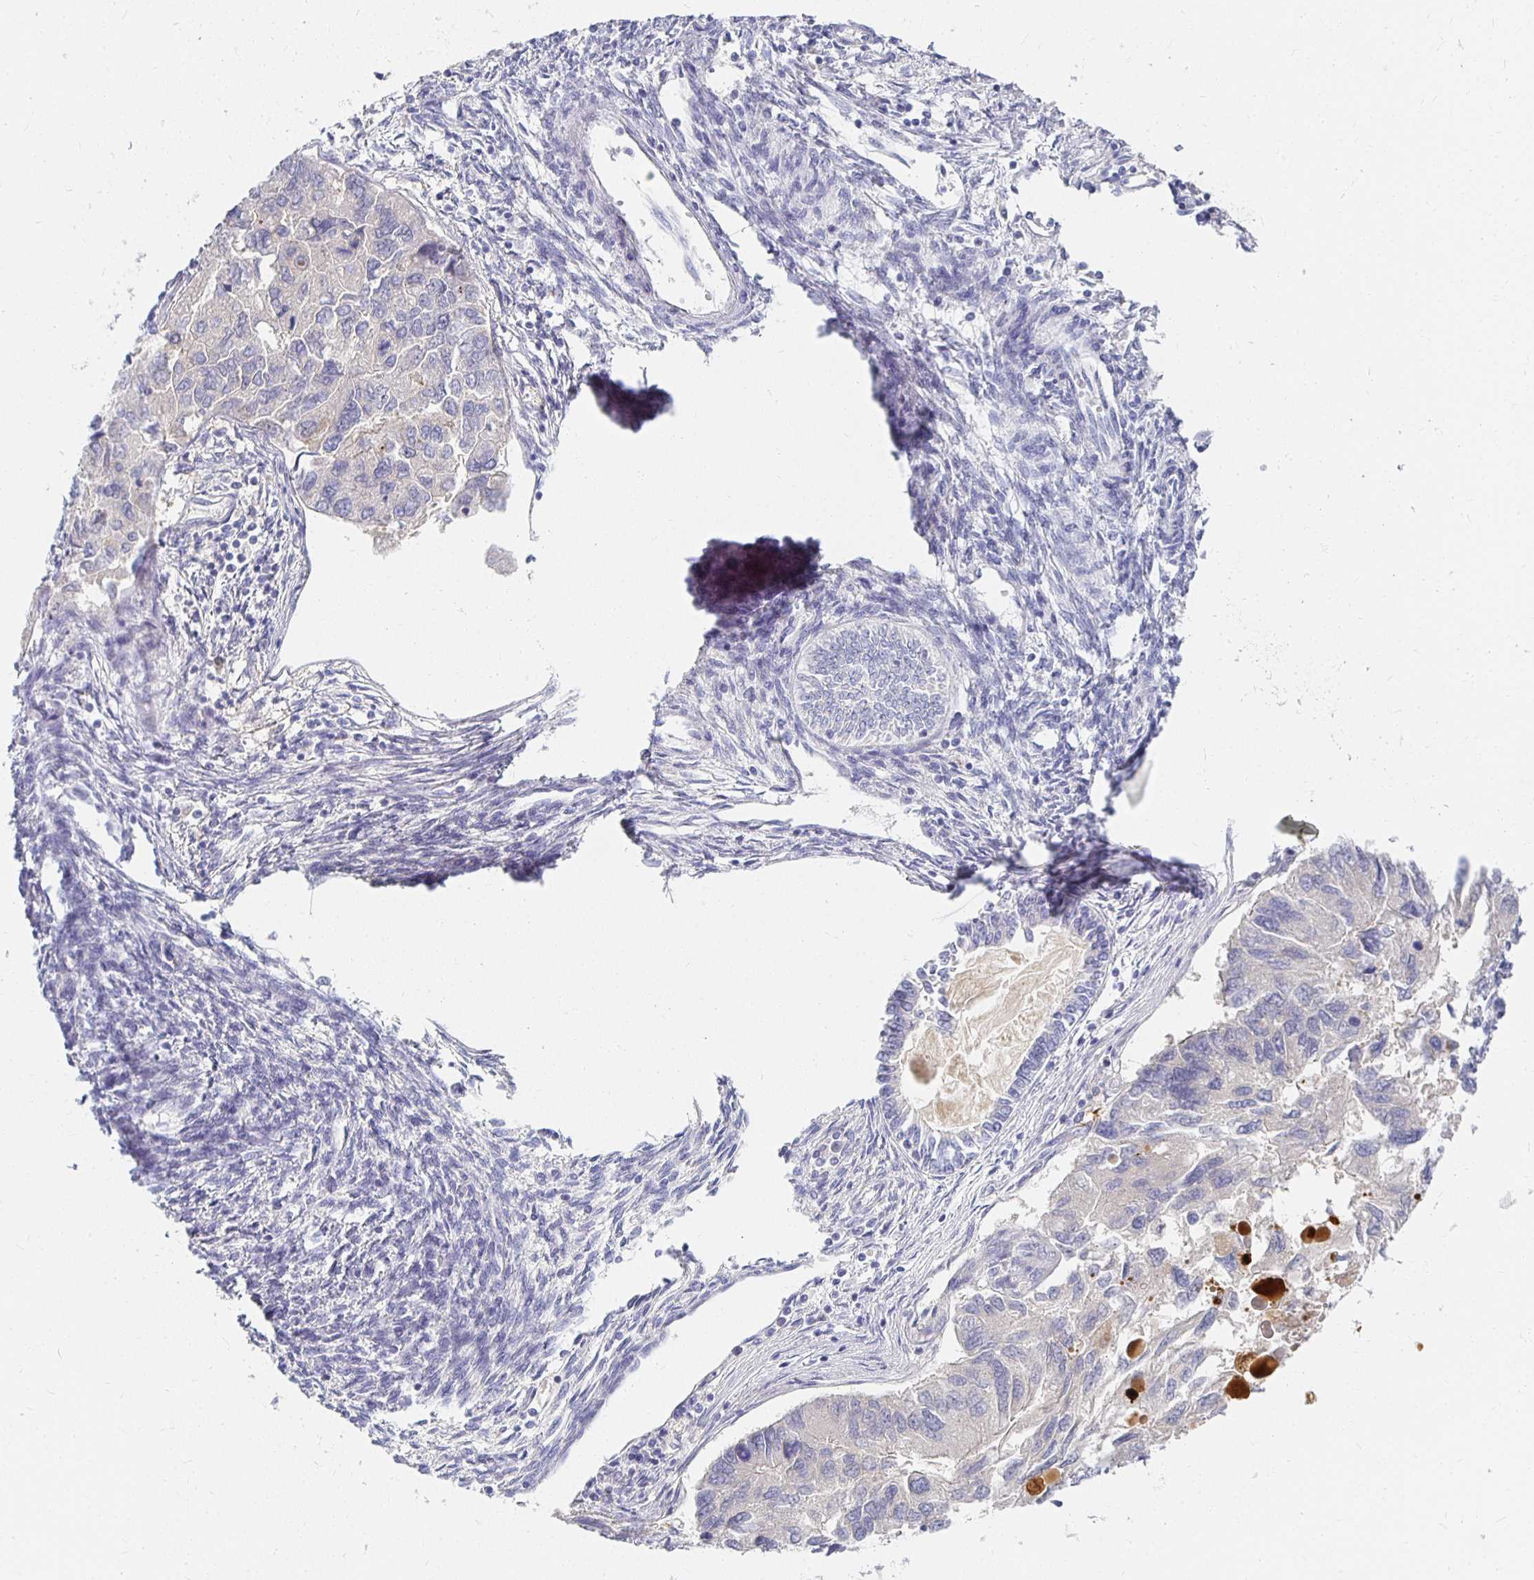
{"staining": {"intensity": "negative", "quantity": "none", "location": "none"}, "tissue": "endometrial cancer", "cell_type": "Tumor cells", "image_type": "cancer", "snomed": [{"axis": "morphology", "description": "Carcinoma, NOS"}, {"axis": "topography", "description": "Uterus"}], "caption": "A high-resolution photomicrograph shows immunohistochemistry (IHC) staining of endometrial carcinoma, which displays no significant expression in tumor cells.", "gene": "FKRP", "patient": {"sex": "female", "age": 76}}